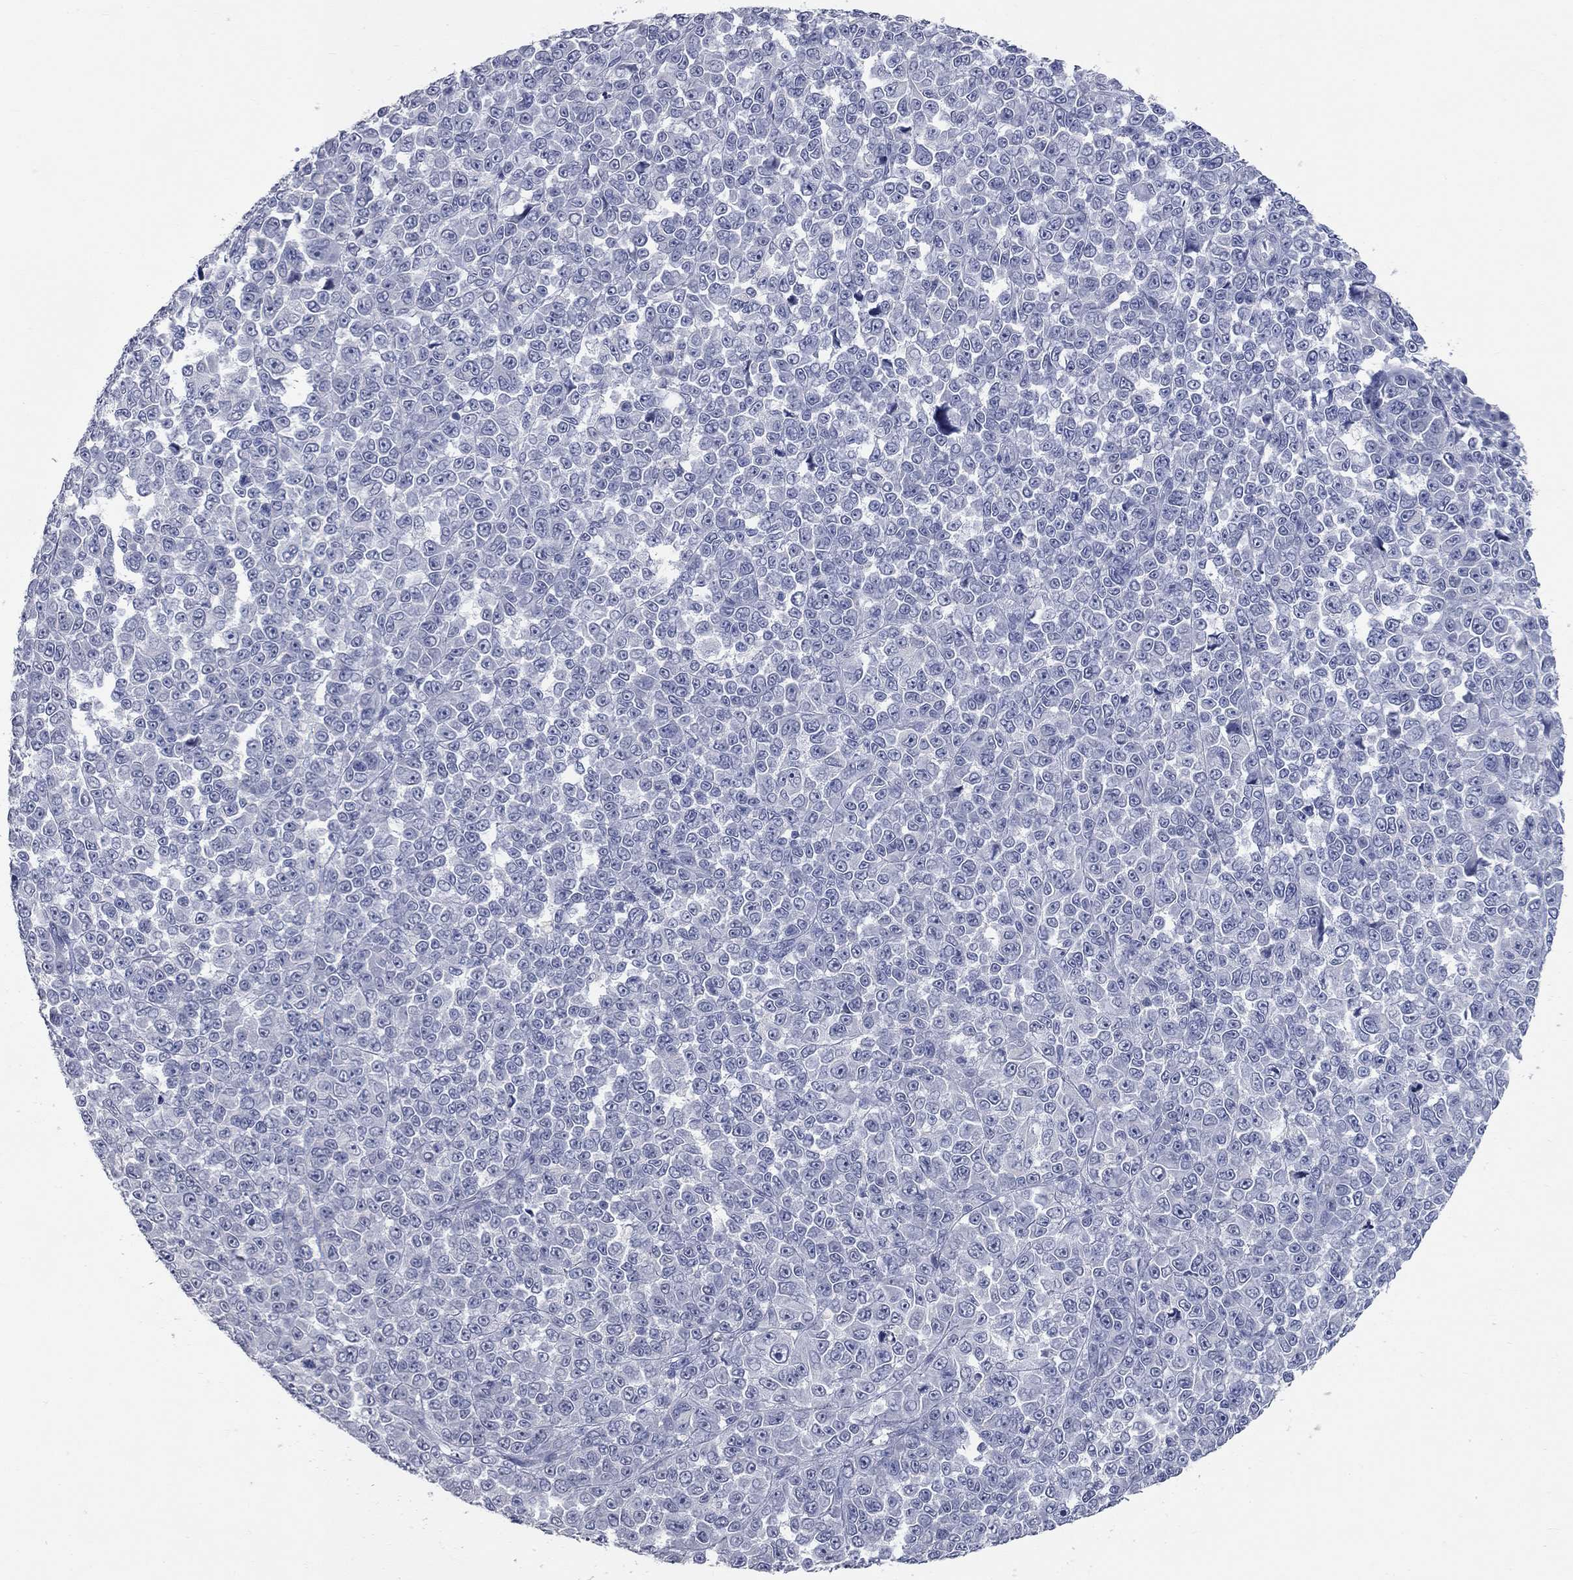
{"staining": {"intensity": "negative", "quantity": "none", "location": "none"}, "tissue": "melanoma", "cell_type": "Tumor cells", "image_type": "cancer", "snomed": [{"axis": "morphology", "description": "Malignant melanoma, NOS"}, {"axis": "topography", "description": "Skin"}], "caption": "Immunohistochemistry (IHC) photomicrograph of malignant melanoma stained for a protein (brown), which reveals no positivity in tumor cells.", "gene": "SYT12", "patient": {"sex": "female", "age": 95}}